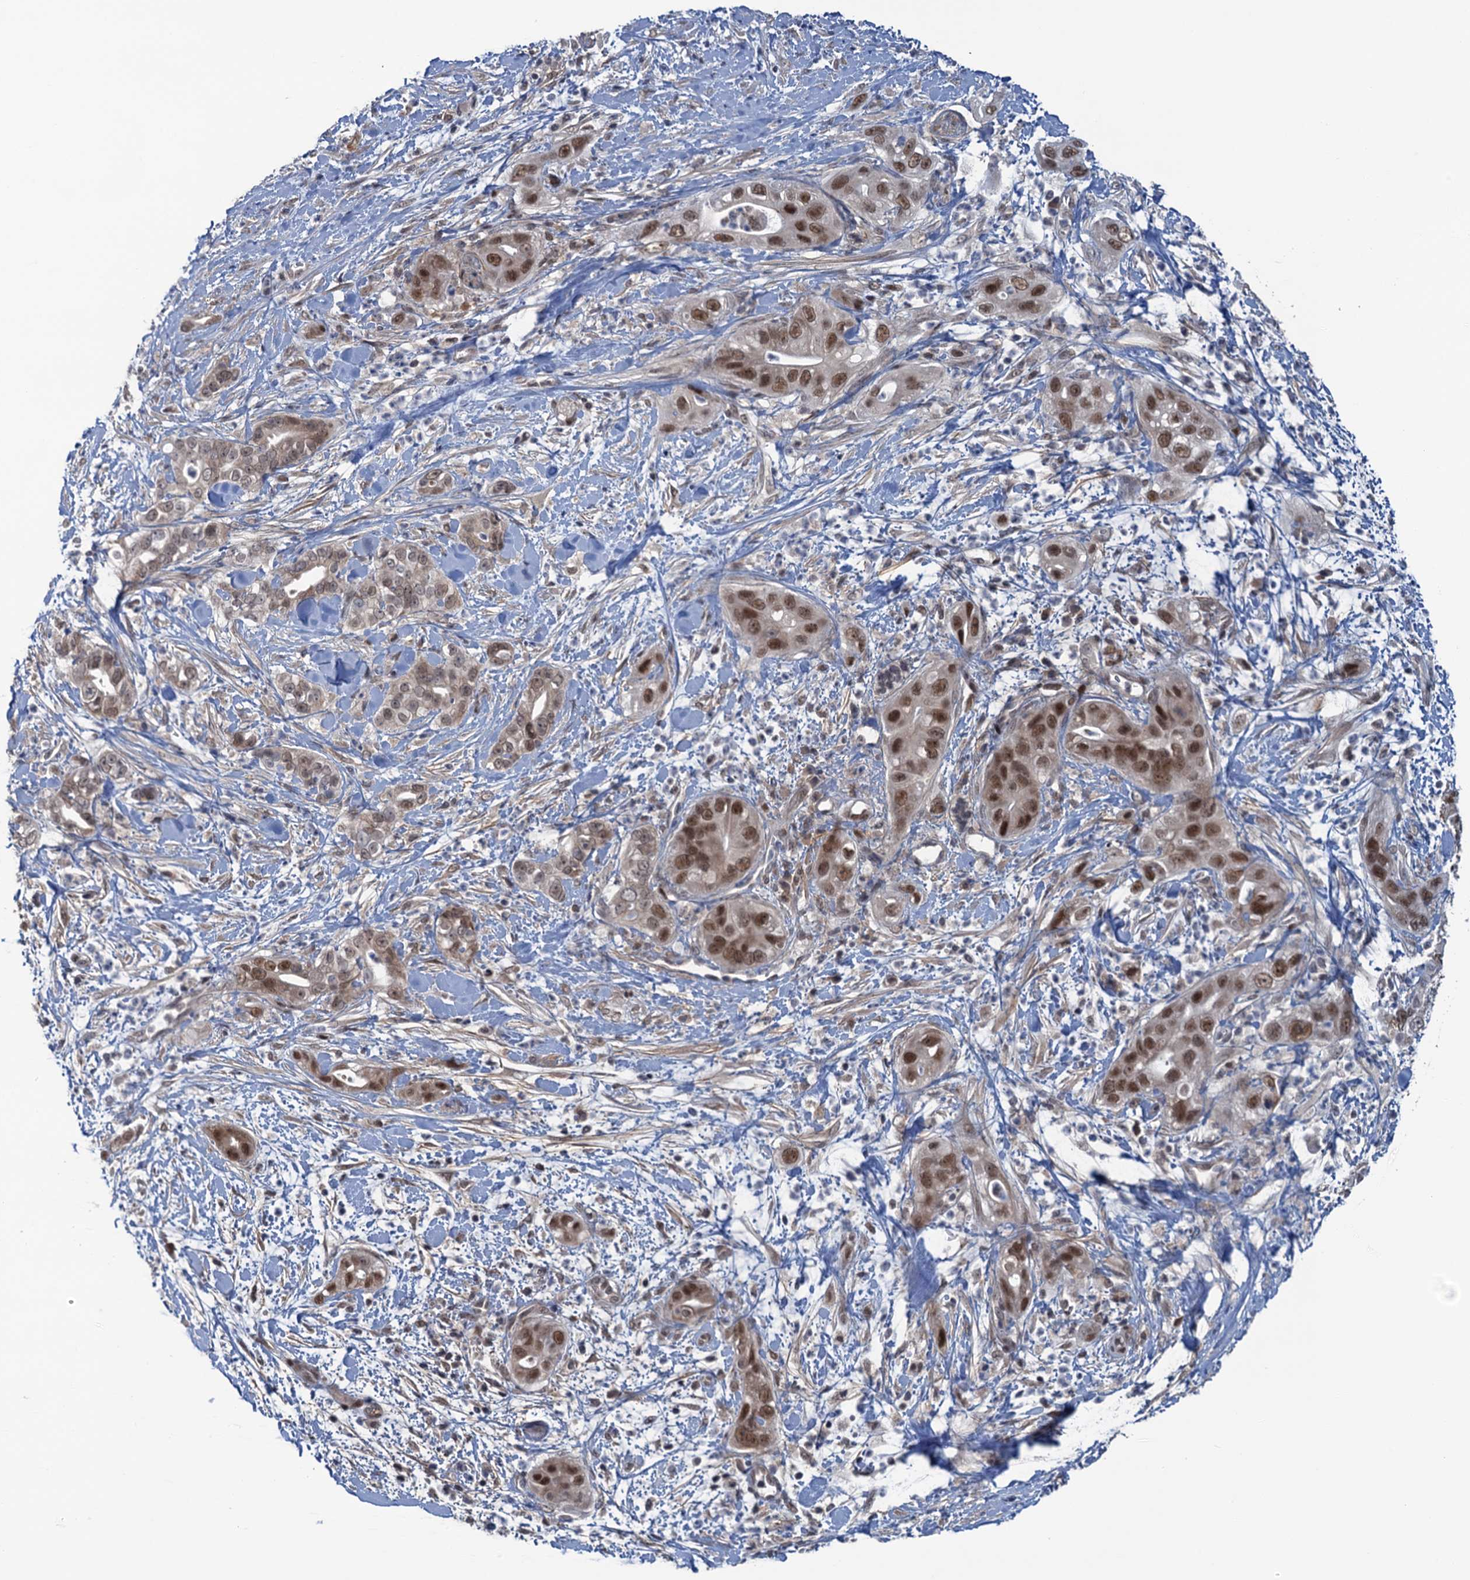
{"staining": {"intensity": "moderate", "quantity": ">75%", "location": "nuclear"}, "tissue": "pancreatic cancer", "cell_type": "Tumor cells", "image_type": "cancer", "snomed": [{"axis": "morphology", "description": "Adenocarcinoma, NOS"}, {"axis": "topography", "description": "Pancreas"}], "caption": "Brown immunohistochemical staining in adenocarcinoma (pancreatic) displays moderate nuclear staining in about >75% of tumor cells. (Stains: DAB (3,3'-diaminobenzidine) in brown, nuclei in blue, Microscopy: brightfield microscopy at high magnification).", "gene": "SAE1", "patient": {"sex": "female", "age": 78}}